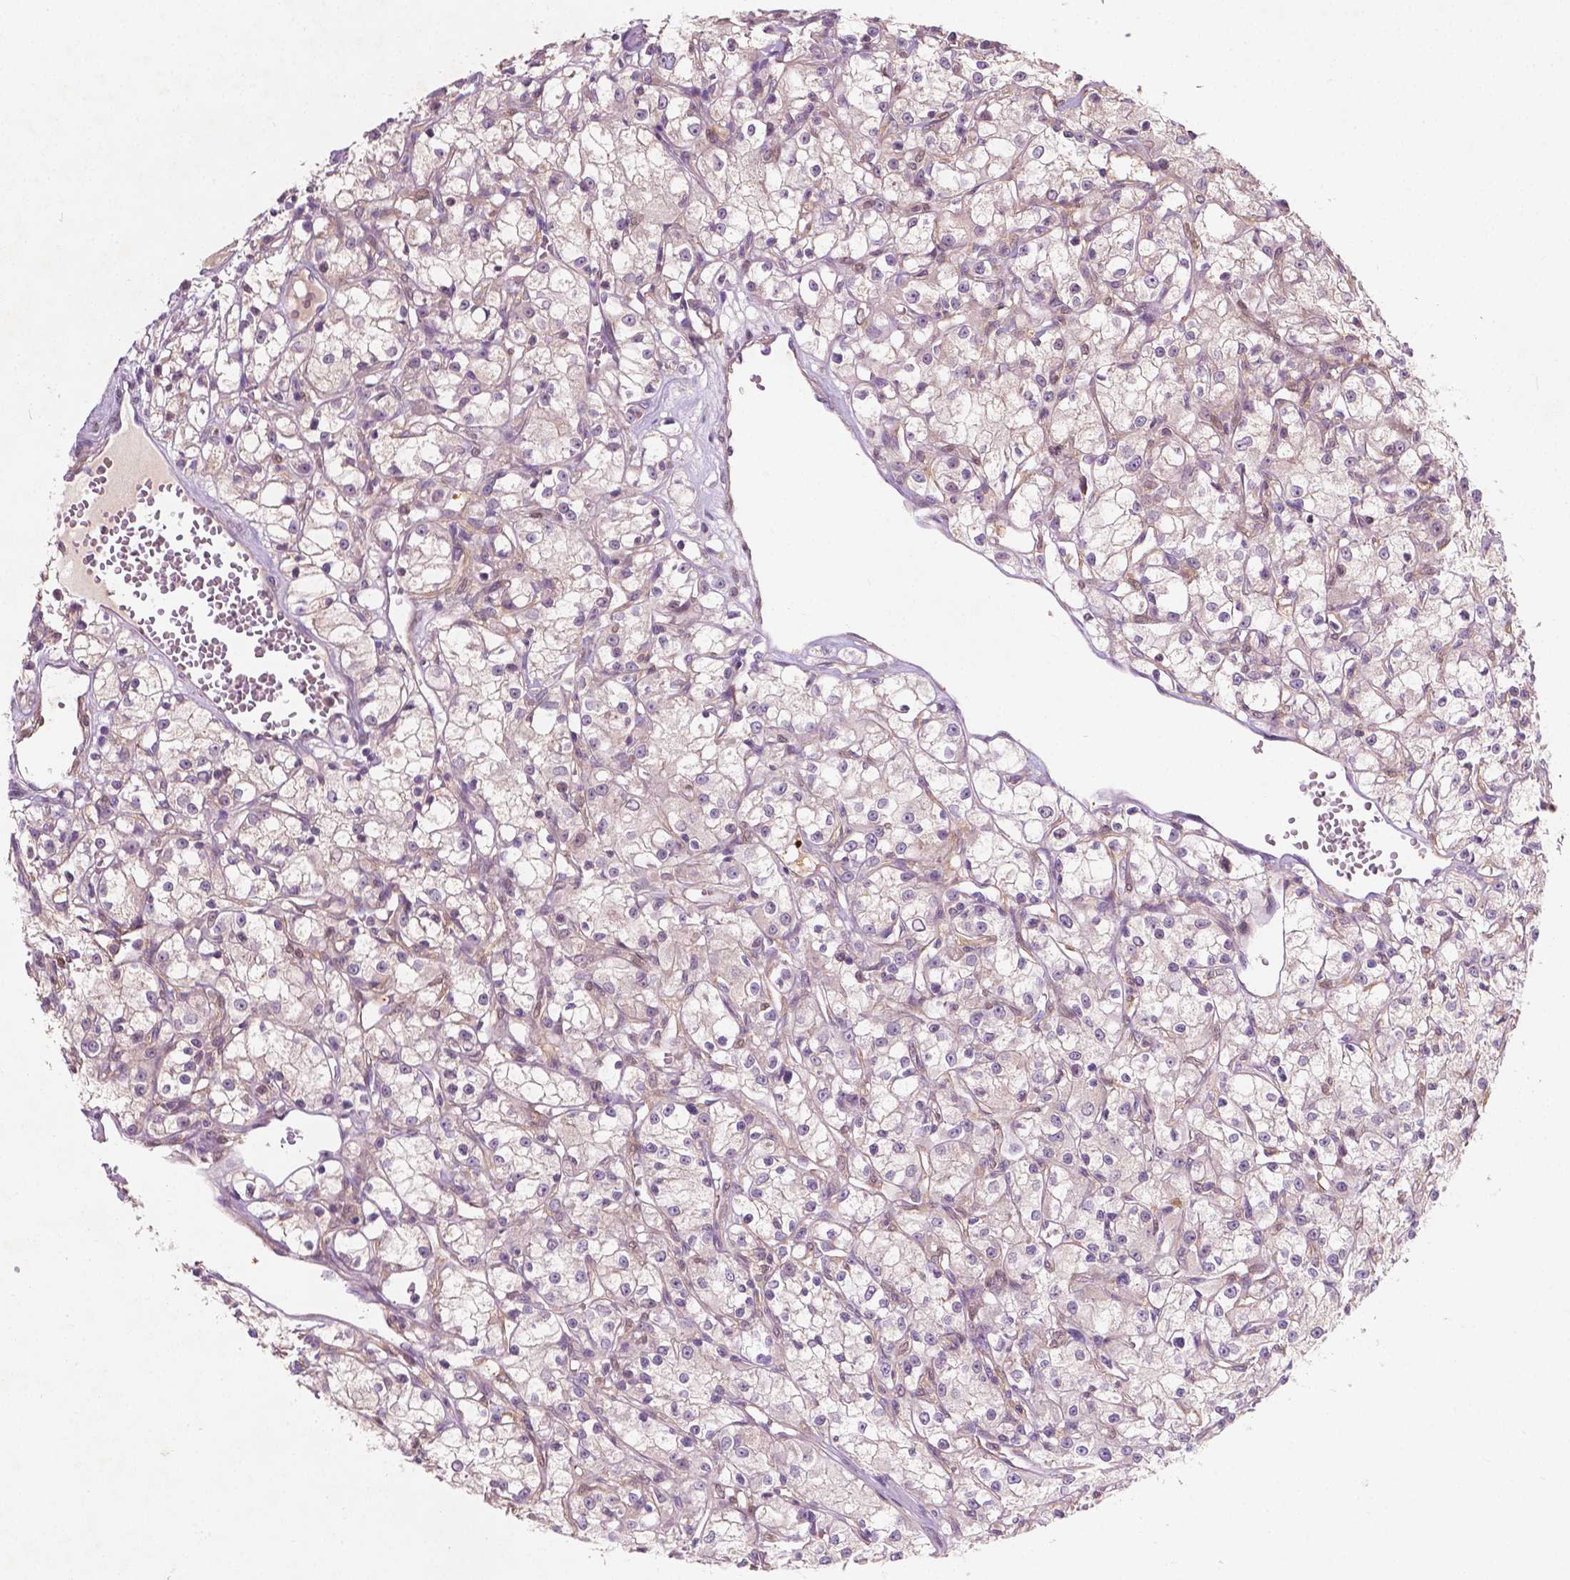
{"staining": {"intensity": "weak", "quantity": "<25%", "location": "cytoplasmic/membranous"}, "tissue": "renal cancer", "cell_type": "Tumor cells", "image_type": "cancer", "snomed": [{"axis": "morphology", "description": "Adenocarcinoma, NOS"}, {"axis": "topography", "description": "Kidney"}], "caption": "Immunohistochemistry photomicrograph of human renal cancer stained for a protein (brown), which reveals no staining in tumor cells.", "gene": "GPR37", "patient": {"sex": "female", "age": 59}}